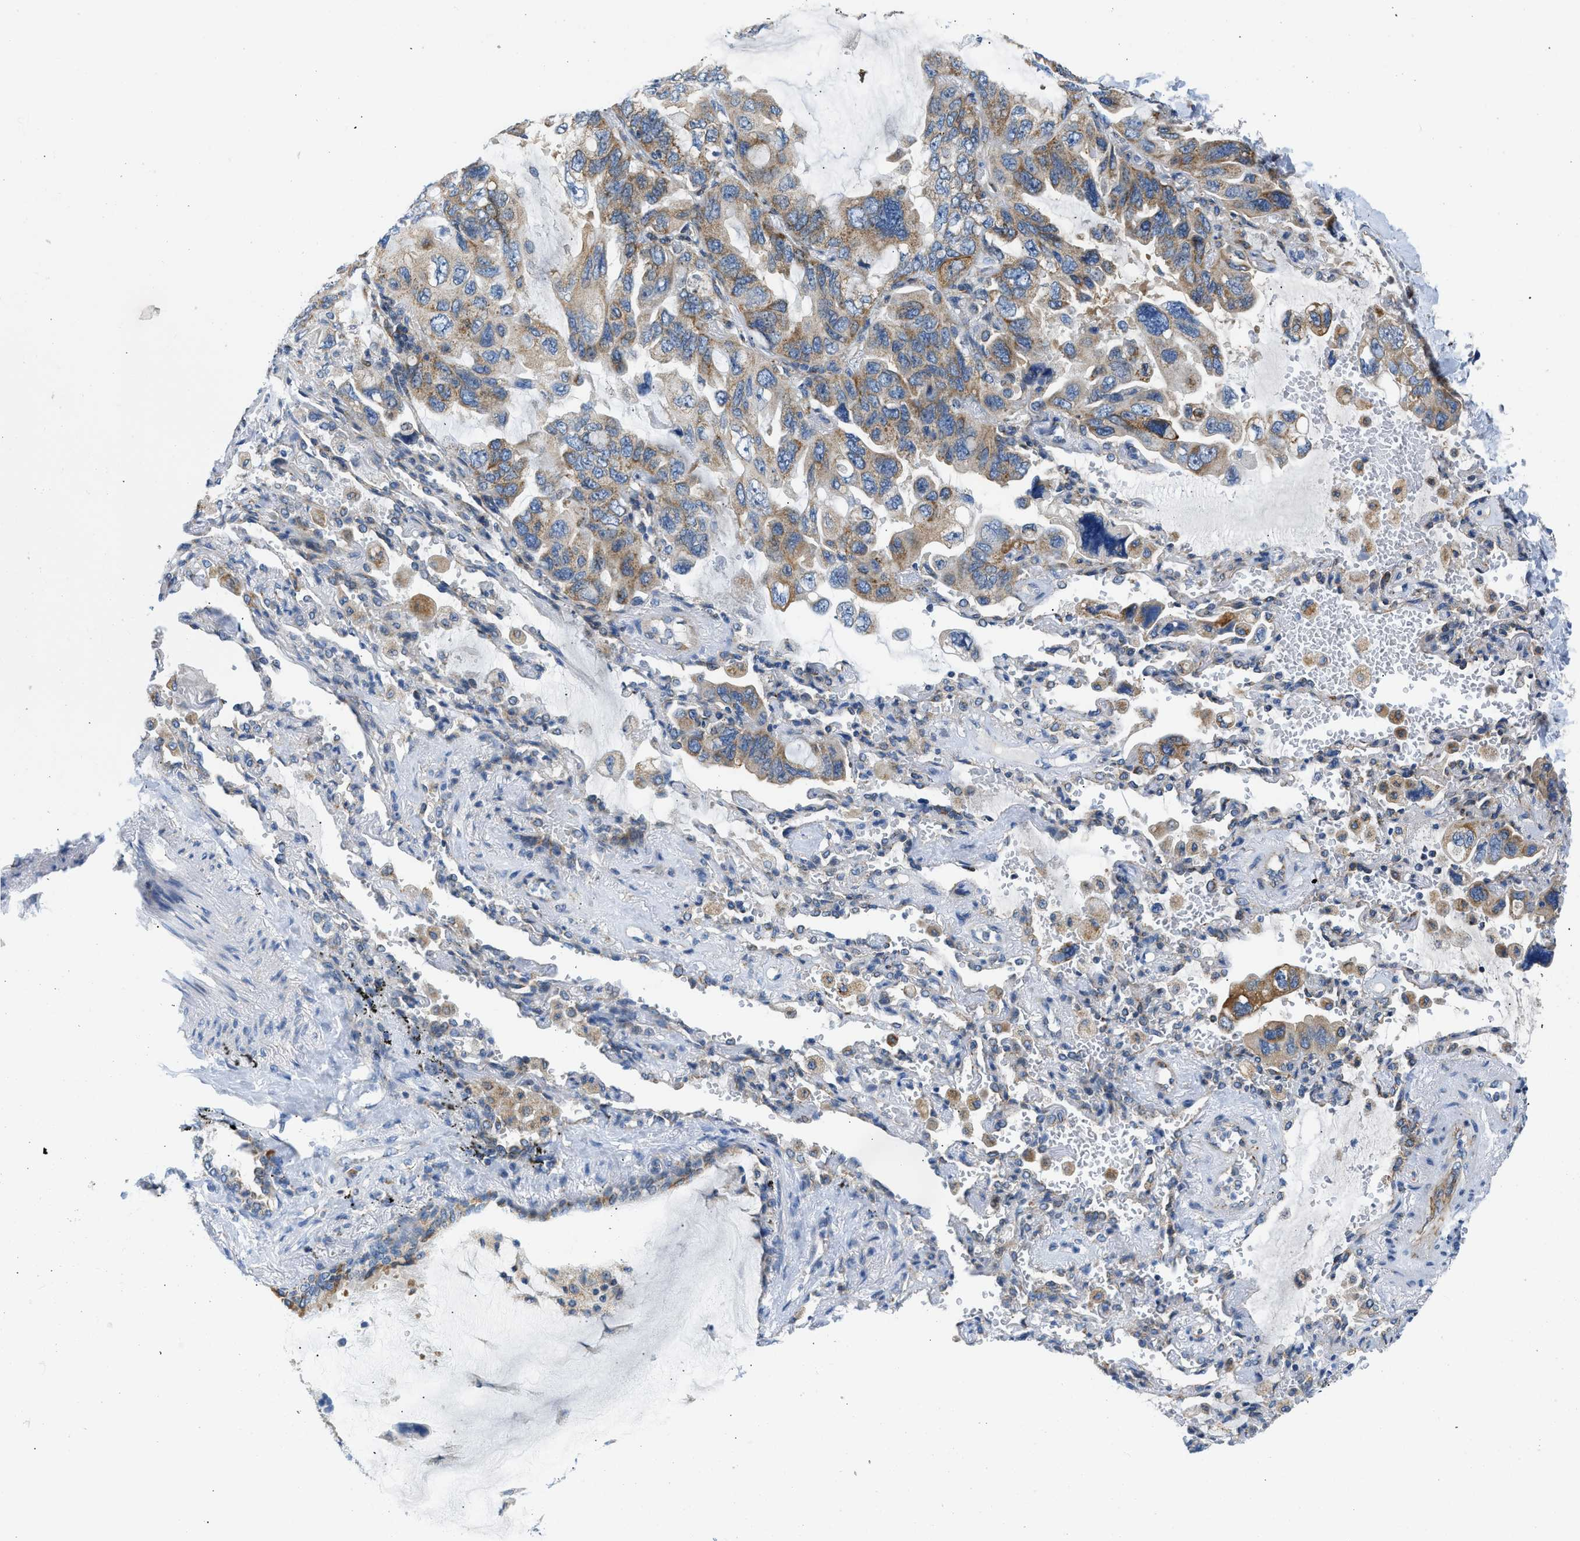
{"staining": {"intensity": "moderate", "quantity": ">75%", "location": "cytoplasmic/membranous"}, "tissue": "lung cancer", "cell_type": "Tumor cells", "image_type": "cancer", "snomed": [{"axis": "morphology", "description": "Squamous cell carcinoma, NOS"}, {"axis": "topography", "description": "Lung"}], "caption": "This is an image of immunohistochemistry (IHC) staining of lung cancer, which shows moderate positivity in the cytoplasmic/membranous of tumor cells.", "gene": "CAMKK2", "patient": {"sex": "female", "age": 73}}